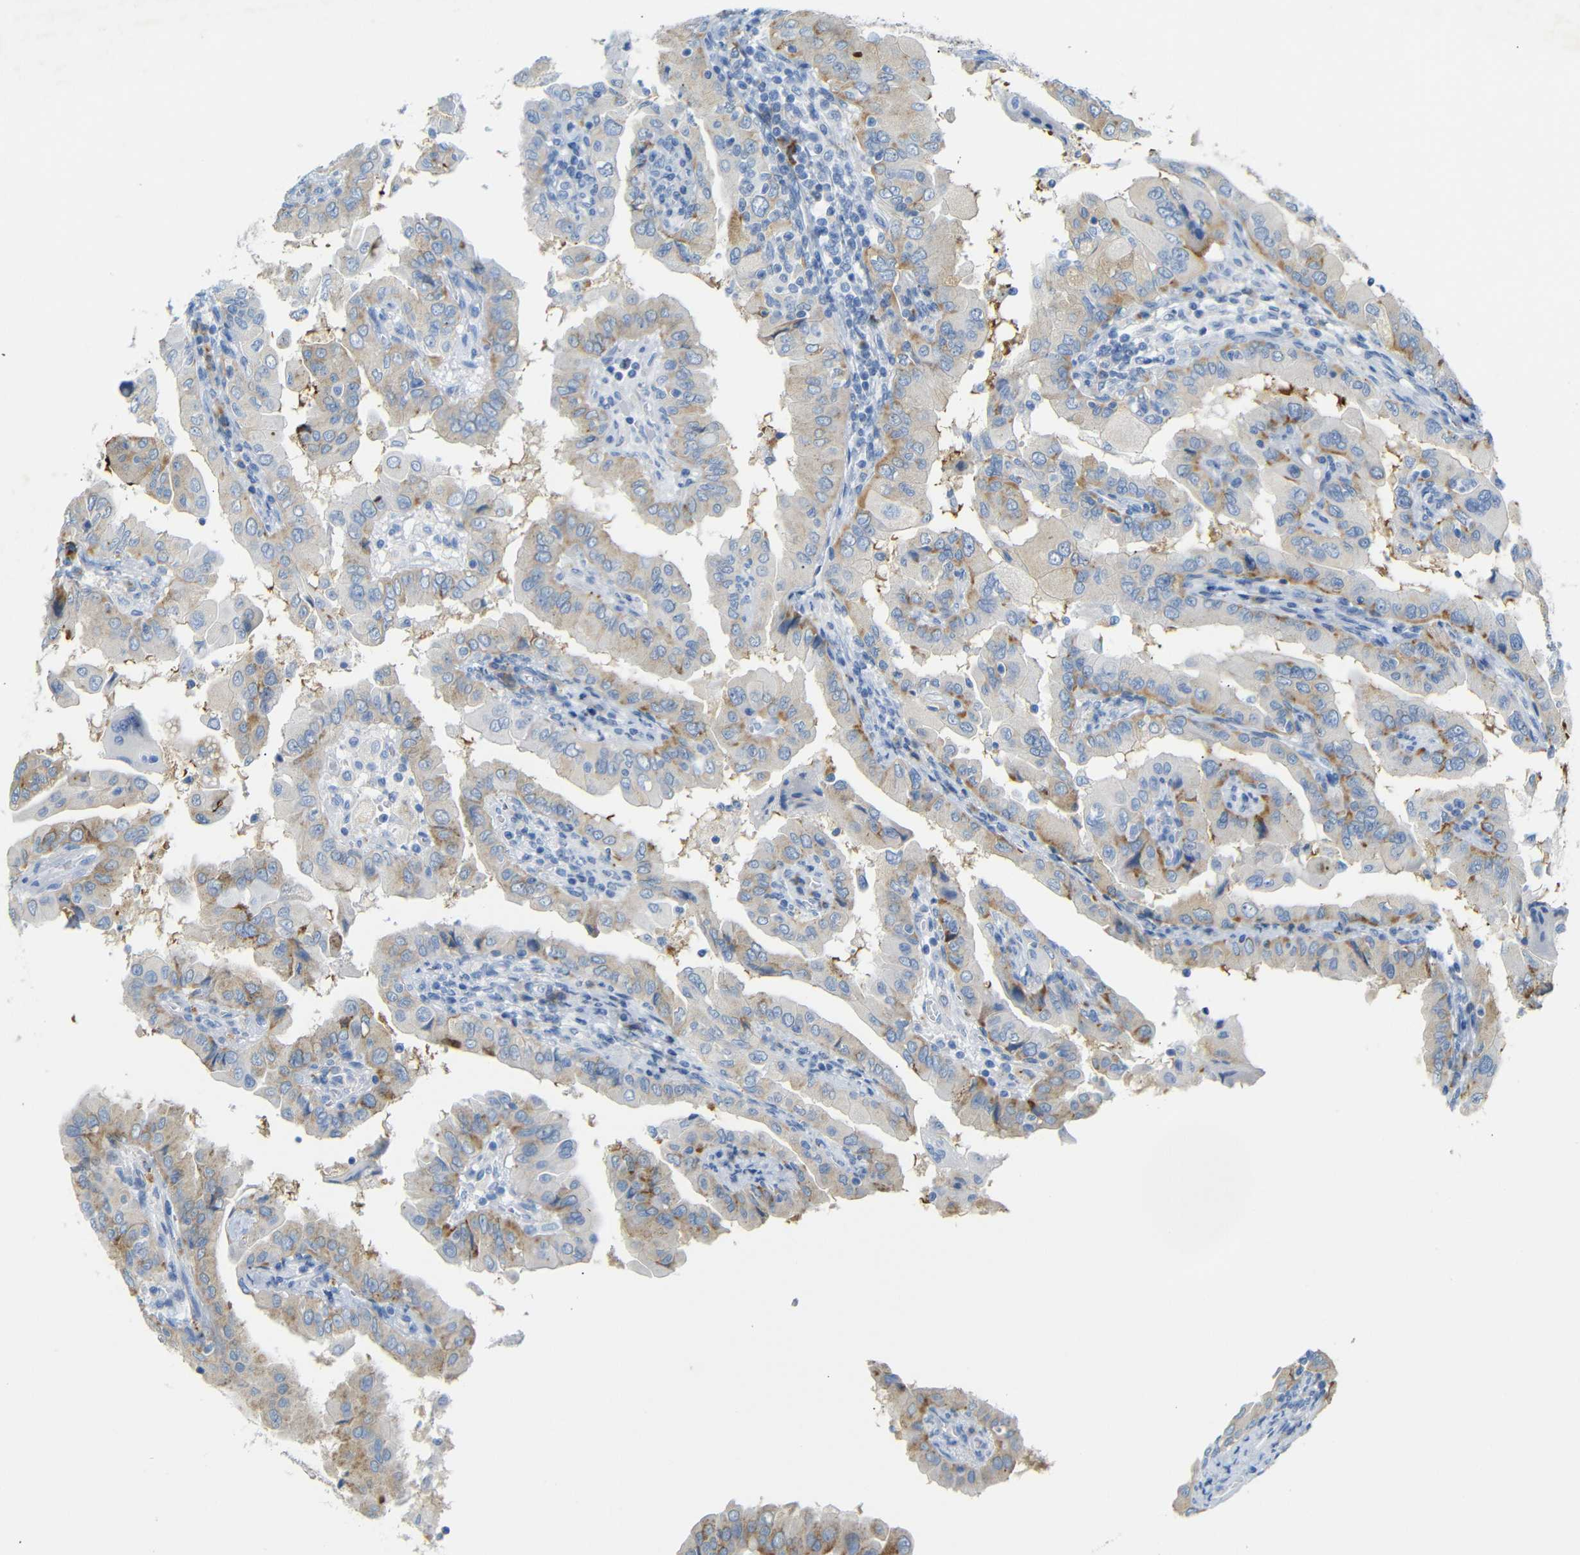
{"staining": {"intensity": "weak", "quantity": "25%-75%", "location": "cytoplasmic/membranous"}, "tissue": "thyroid cancer", "cell_type": "Tumor cells", "image_type": "cancer", "snomed": [{"axis": "morphology", "description": "Papillary adenocarcinoma, NOS"}, {"axis": "topography", "description": "Thyroid gland"}], "caption": "This histopathology image exhibits immunohistochemistry (IHC) staining of papillary adenocarcinoma (thyroid), with low weak cytoplasmic/membranous positivity in approximately 25%-75% of tumor cells.", "gene": "FCRL1", "patient": {"sex": "male", "age": 33}}